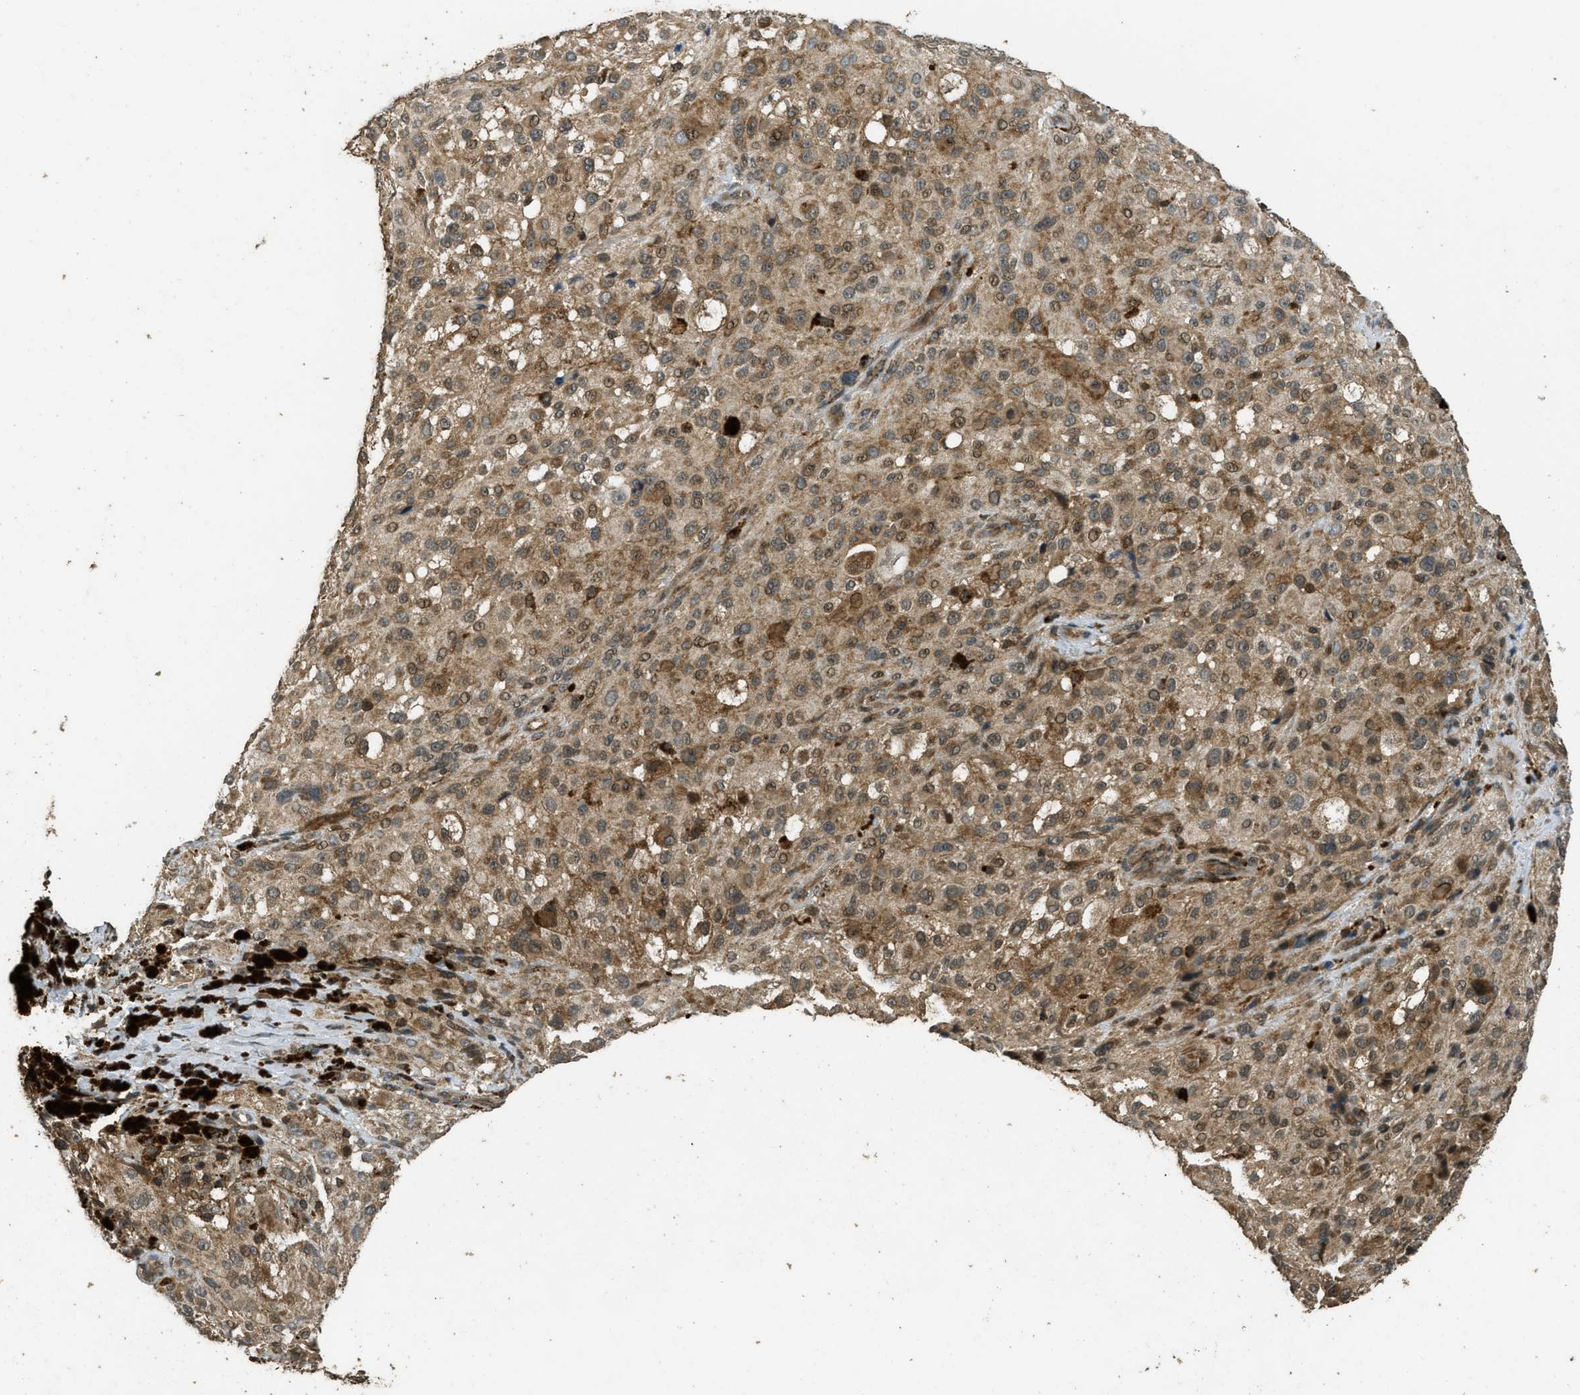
{"staining": {"intensity": "moderate", "quantity": ">75%", "location": "cytoplasmic/membranous,nuclear"}, "tissue": "melanoma", "cell_type": "Tumor cells", "image_type": "cancer", "snomed": [{"axis": "morphology", "description": "Necrosis, NOS"}, {"axis": "morphology", "description": "Malignant melanoma, NOS"}, {"axis": "topography", "description": "Skin"}], "caption": "Malignant melanoma tissue reveals moderate cytoplasmic/membranous and nuclear staining in about >75% of tumor cells, visualized by immunohistochemistry. The staining is performed using DAB (3,3'-diaminobenzidine) brown chromogen to label protein expression. The nuclei are counter-stained blue using hematoxylin.", "gene": "PPP6R3", "patient": {"sex": "female", "age": 87}}